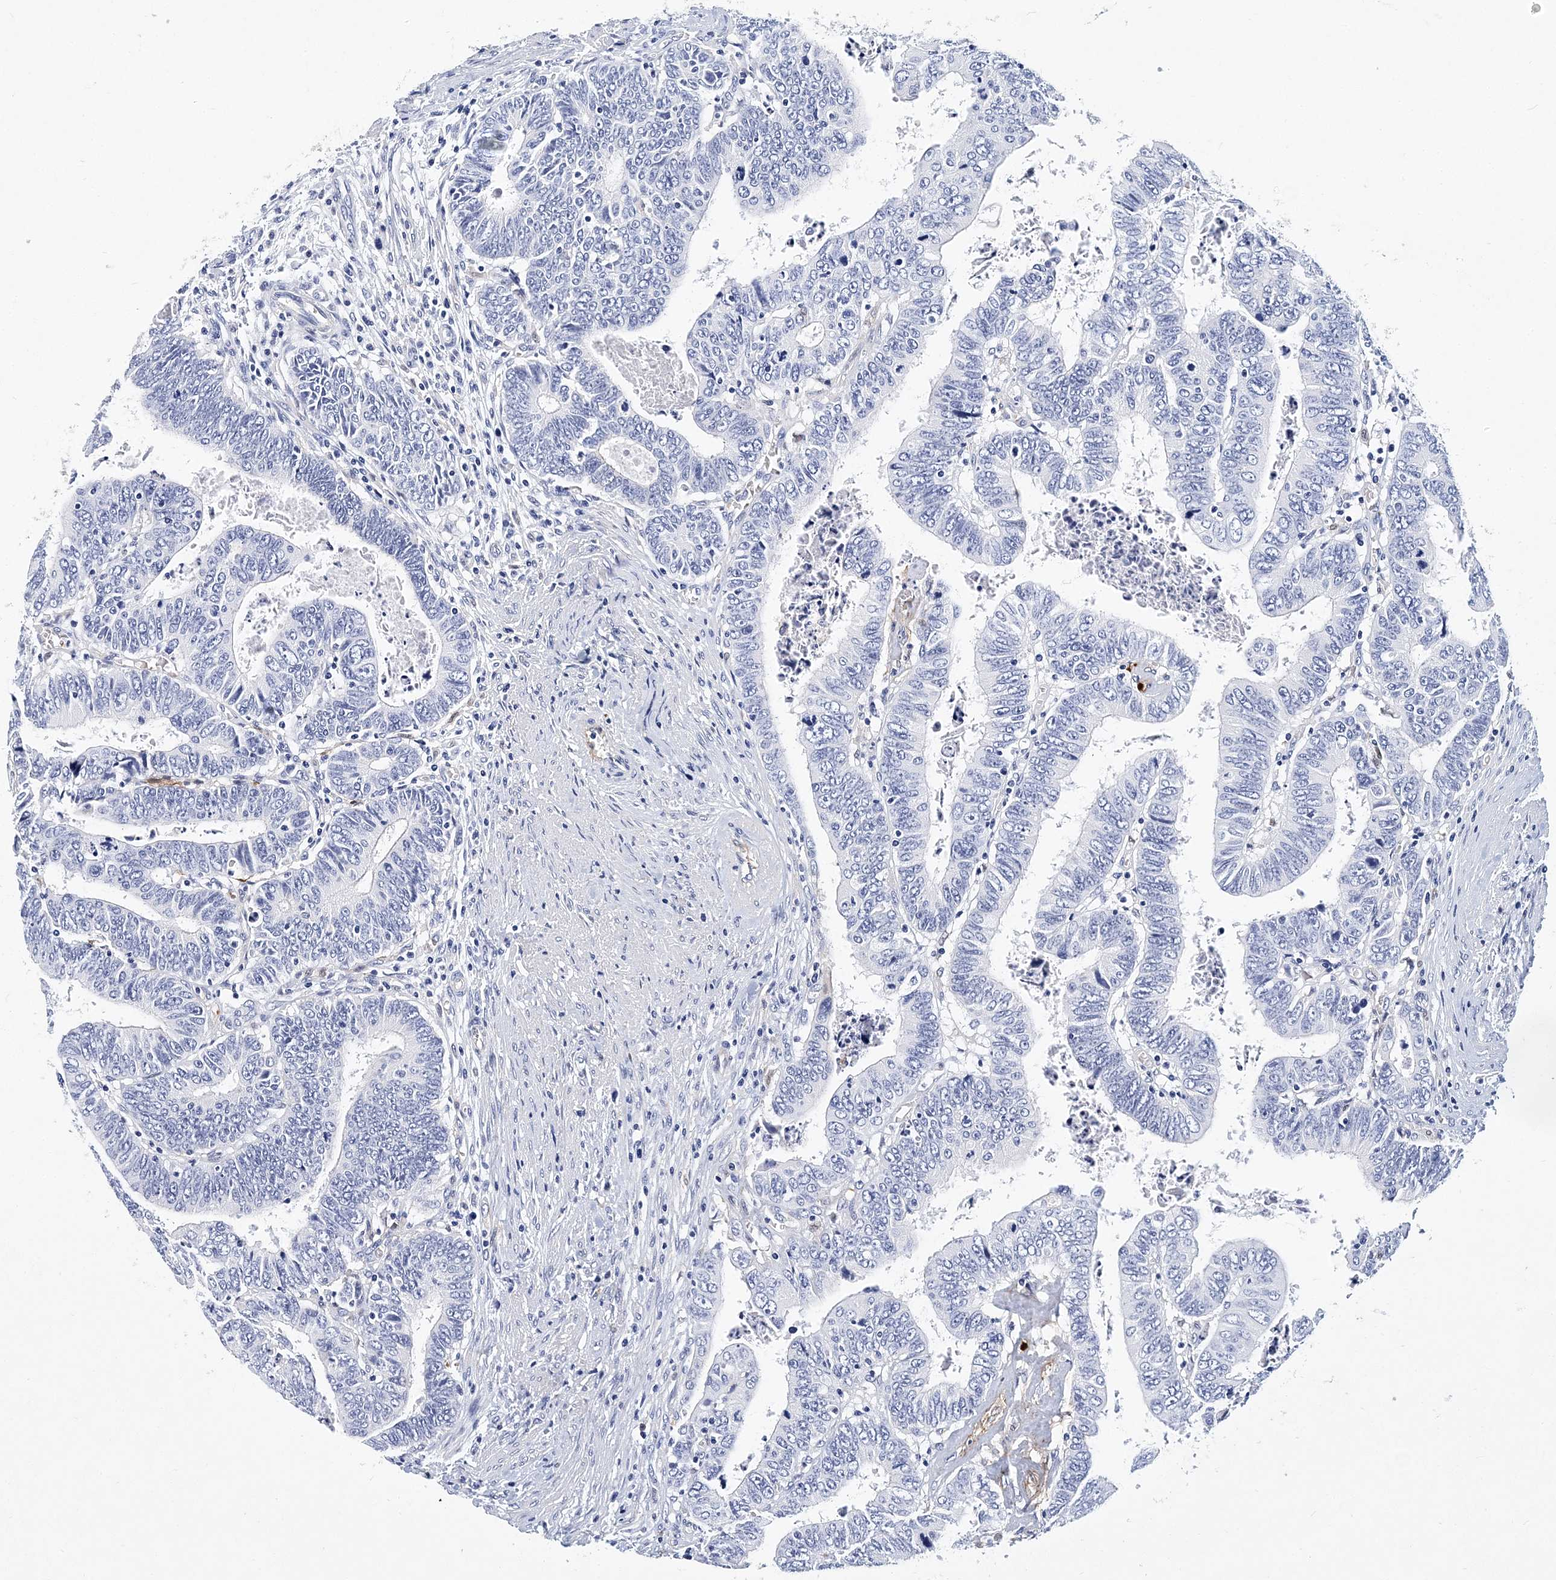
{"staining": {"intensity": "negative", "quantity": "none", "location": "none"}, "tissue": "colorectal cancer", "cell_type": "Tumor cells", "image_type": "cancer", "snomed": [{"axis": "morphology", "description": "Normal tissue, NOS"}, {"axis": "morphology", "description": "Adenocarcinoma, NOS"}, {"axis": "topography", "description": "Rectum"}], "caption": "Tumor cells are negative for protein expression in human colorectal cancer.", "gene": "ITGA2B", "patient": {"sex": "female", "age": 65}}